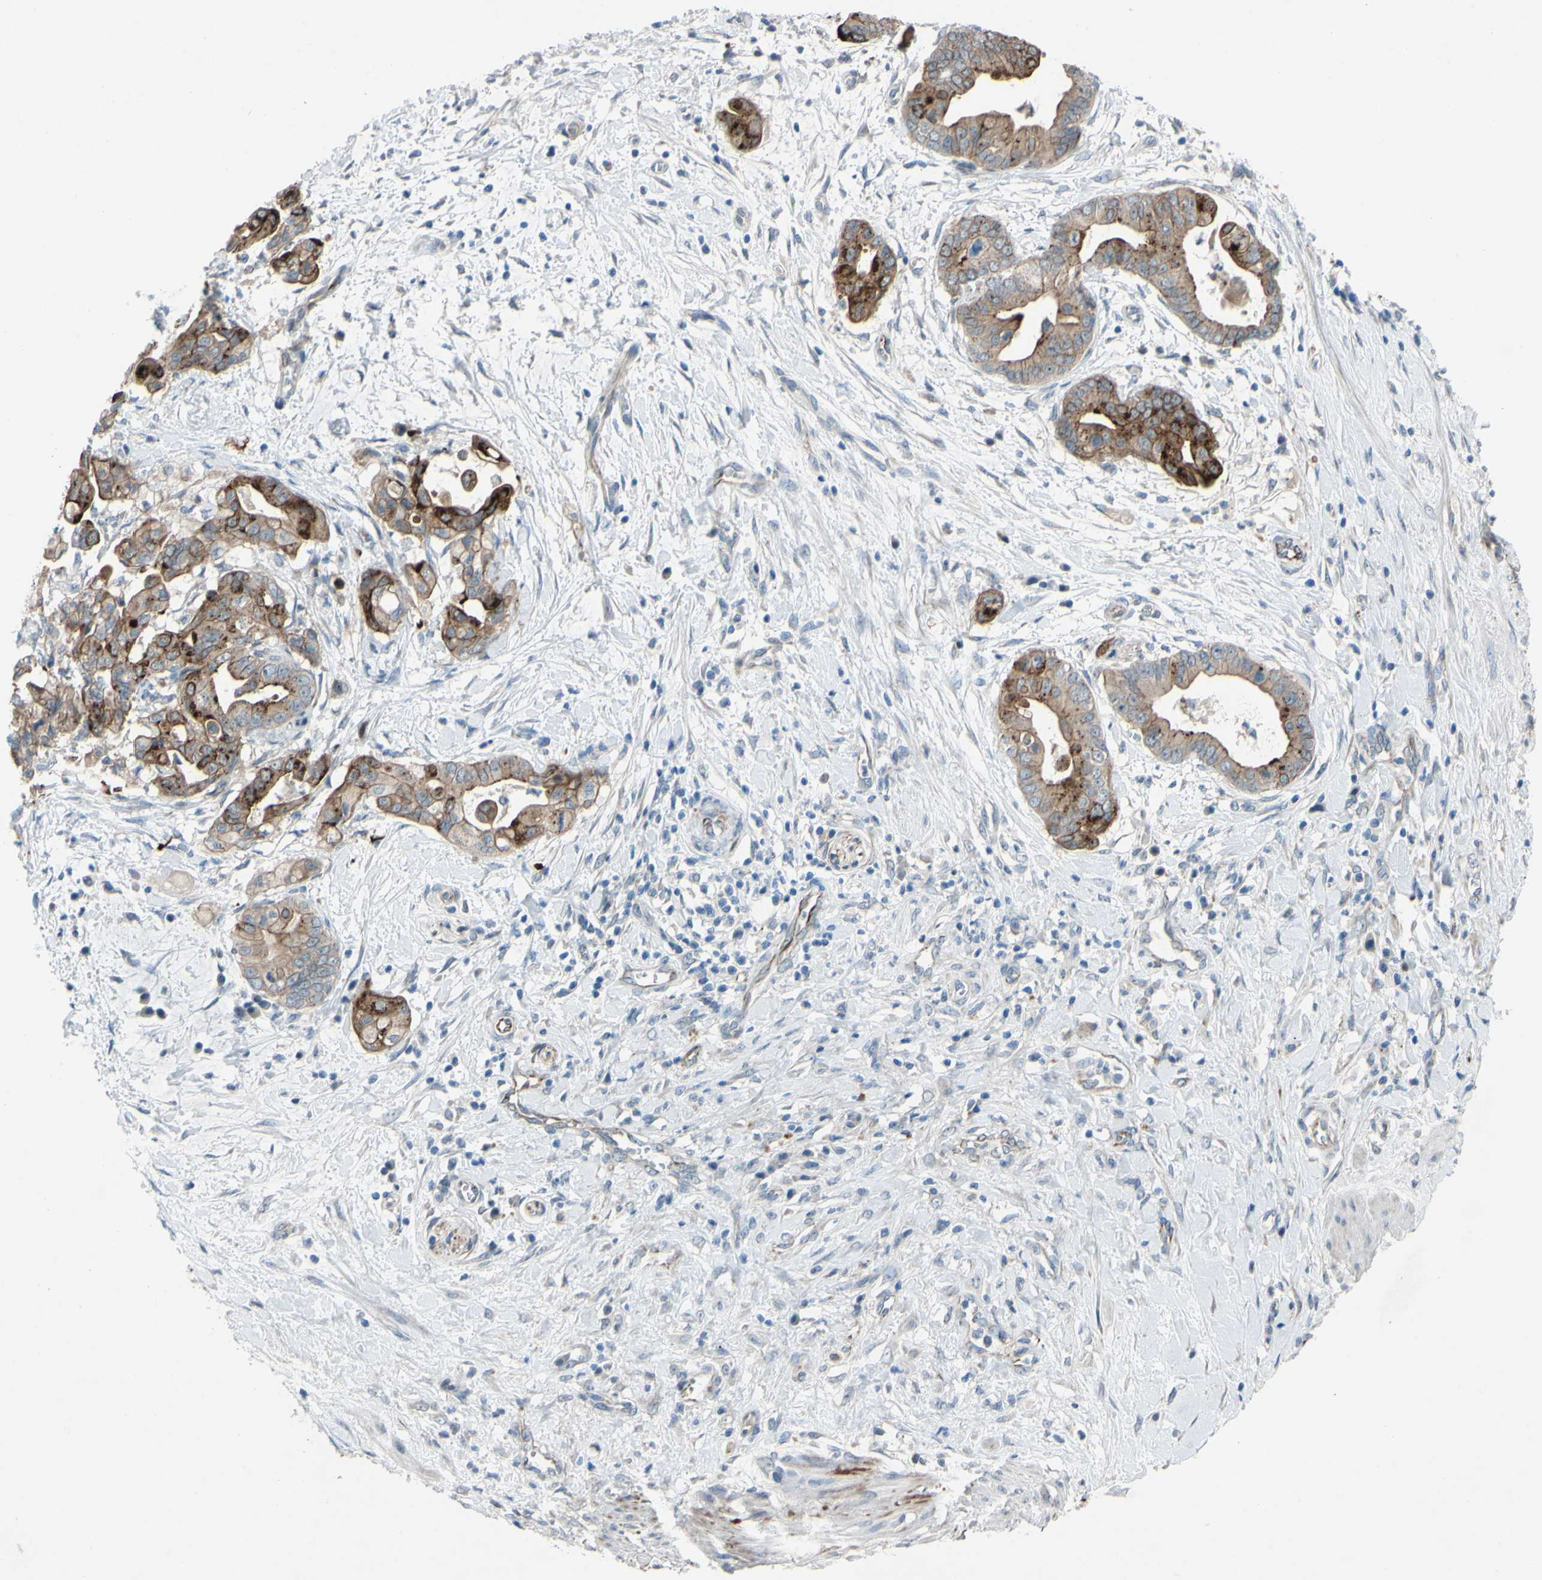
{"staining": {"intensity": "strong", "quantity": ">75%", "location": "cytoplasmic/membranous"}, "tissue": "pancreatic cancer", "cell_type": "Tumor cells", "image_type": "cancer", "snomed": [{"axis": "morphology", "description": "Adenocarcinoma, NOS"}, {"axis": "topography", "description": "Pancreas"}], "caption": "Immunohistochemistry of adenocarcinoma (pancreatic) displays high levels of strong cytoplasmic/membranous expression in approximately >75% of tumor cells.", "gene": "CDCP1", "patient": {"sex": "female", "age": 75}}